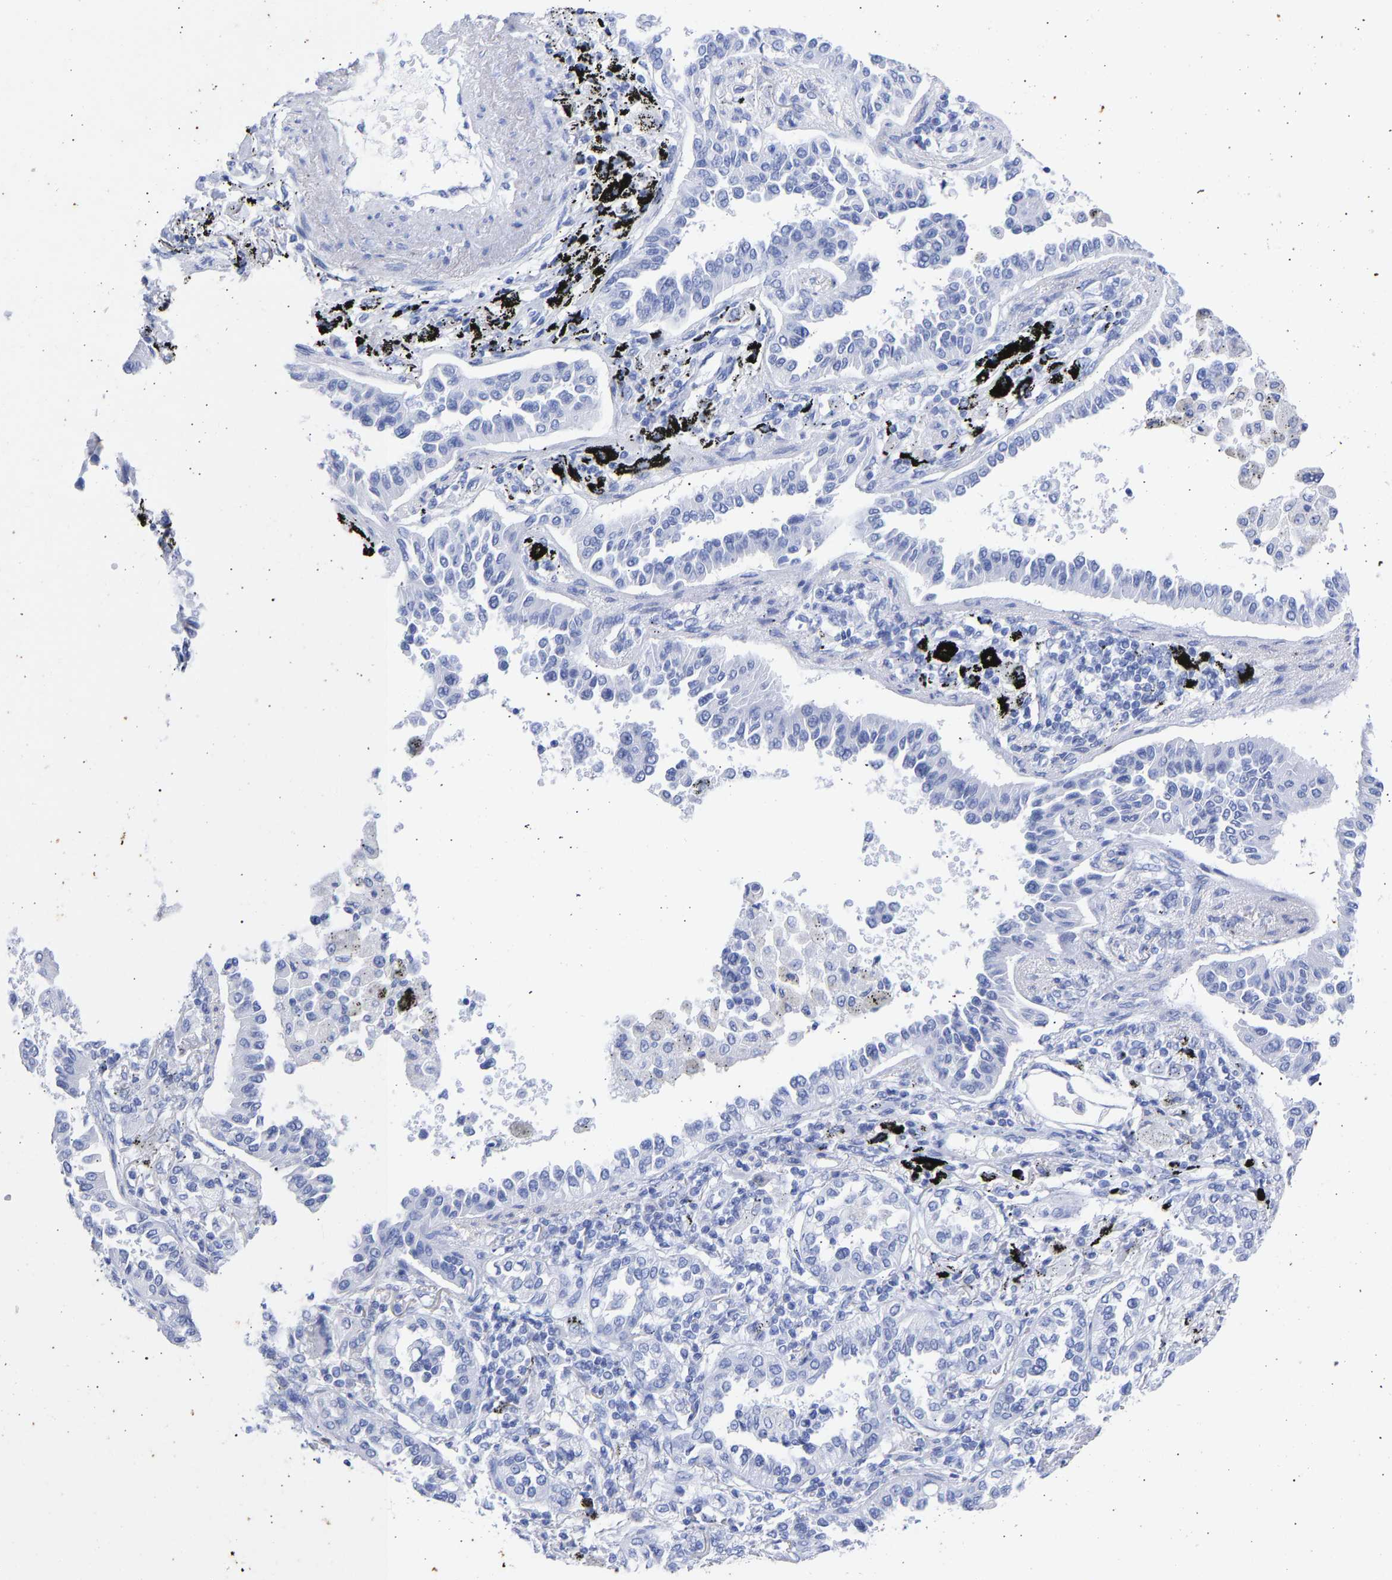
{"staining": {"intensity": "negative", "quantity": "none", "location": "none"}, "tissue": "lung cancer", "cell_type": "Tumor cells", "image_type": "cancer", "snomed": [{"axis": "morphology", "description": "Normal tissue, NOS"}, {"axis": "morphology", "description": "Adenocarcinoma, NOS"}, {"axis": "topography", "description": "Lung"}], "caption": "A photomicrograph of human lung cancer (adenocarcinoma) is negative for staining in tumor cells. (IHC, brightfield microscopy, high magnification).", "gene": "KRT1", "patient": {"sex": "male", "age": 59}}